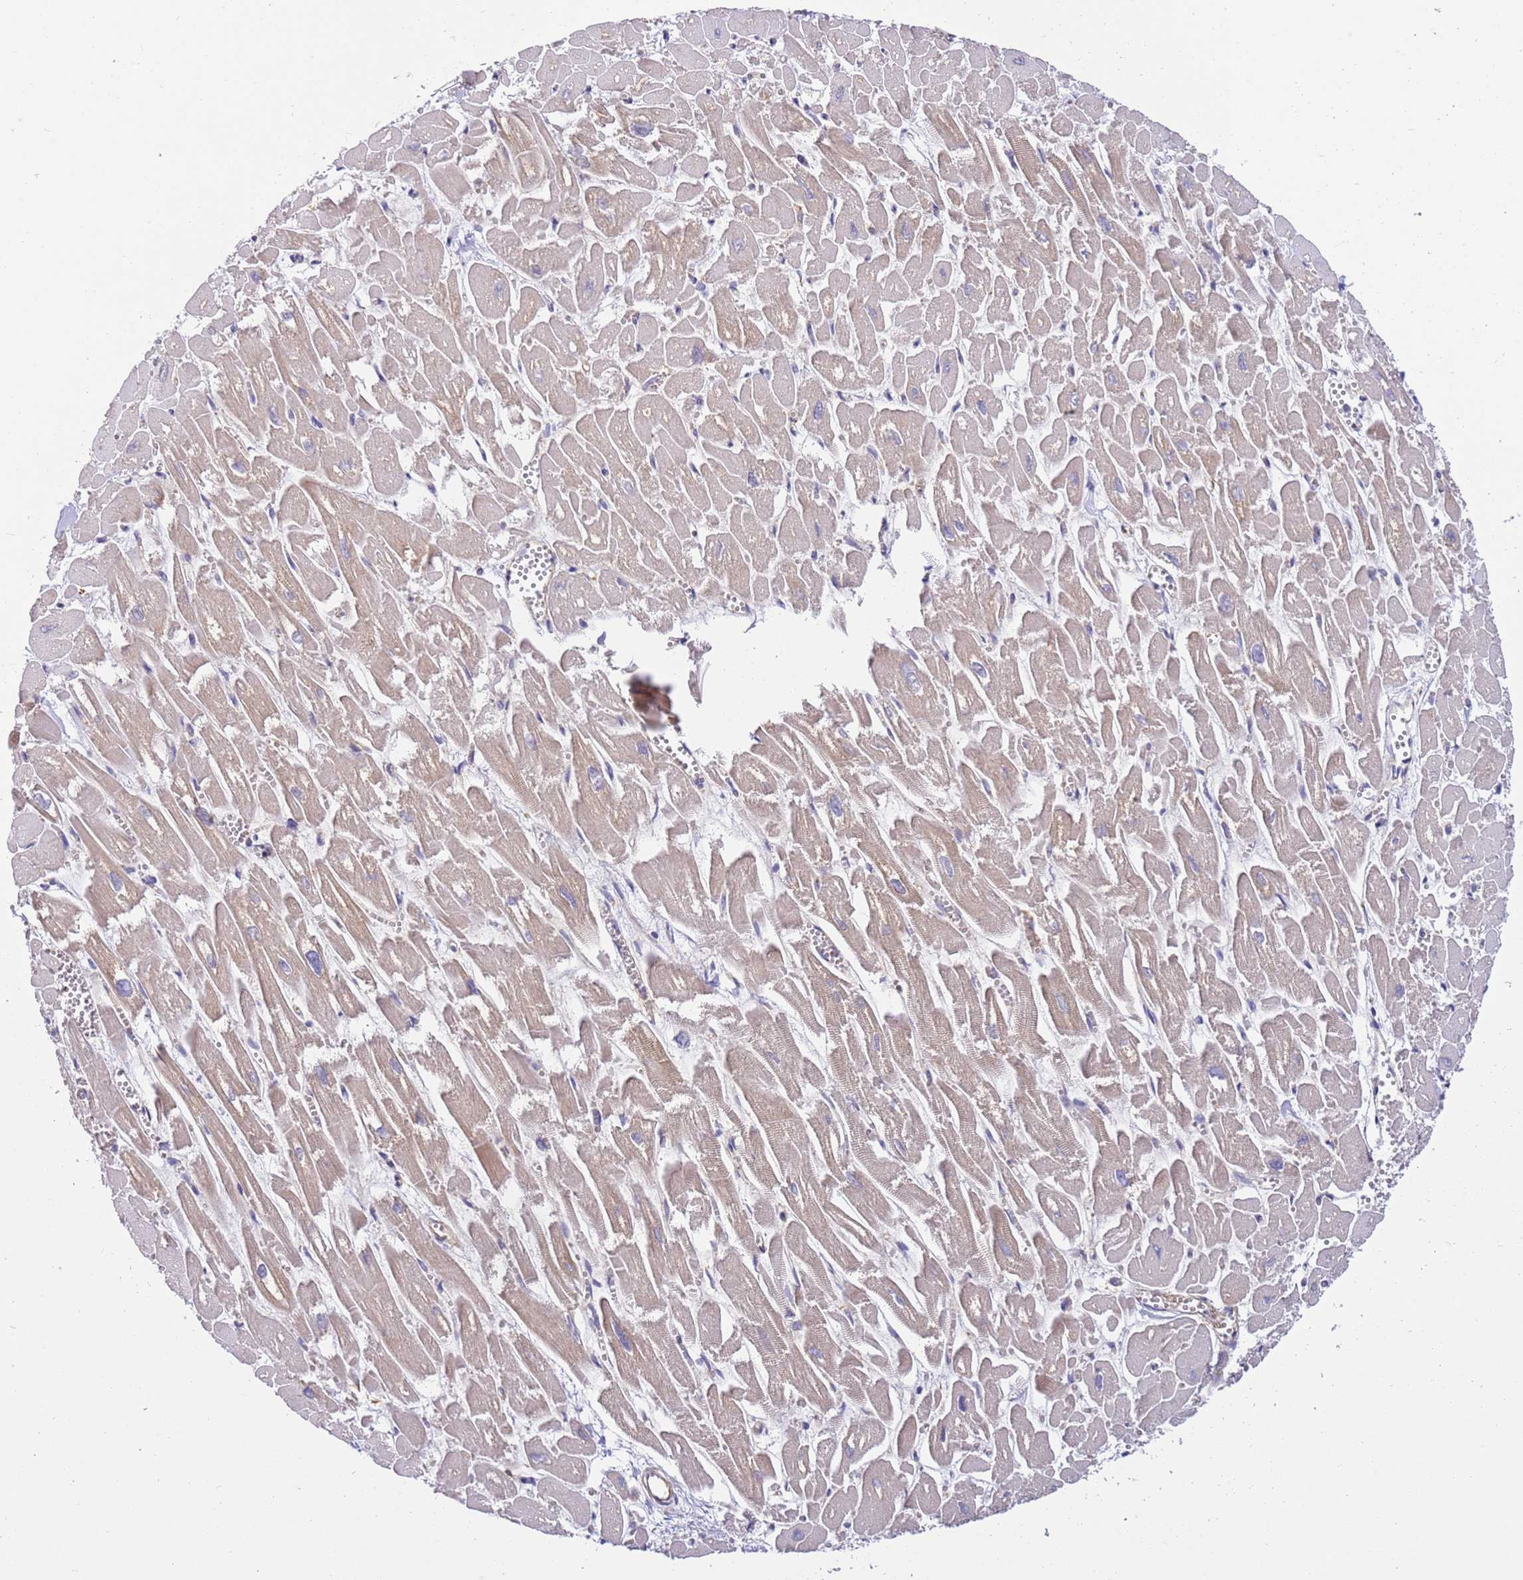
{"staining": {"intensity": "moderate", "quantity": "25%-75%", "location": "cytoplasmic/membranous"}, "tissue": "heart muscle", "cell_type": "Cardiomyocytes", "image_type": "normal", "snomed": [{"axis": "morphology", "description": "Normal tissue, NOS"}, {"axis": "topography", "description": "Heart"}], "caption": "Brown immunohistochemical staining in benign human heart muscle displays moderate cytoplasmic/membranous positivity in approximately 25%-75% of cardiomyocytes. The protein of interest is stained brown, and the nuclei are stained in blue (DAB IHC with brightfield microscopy, high magnification).", "gene": "MRPL20", "patient": {"sex": "male", "age": 54}}